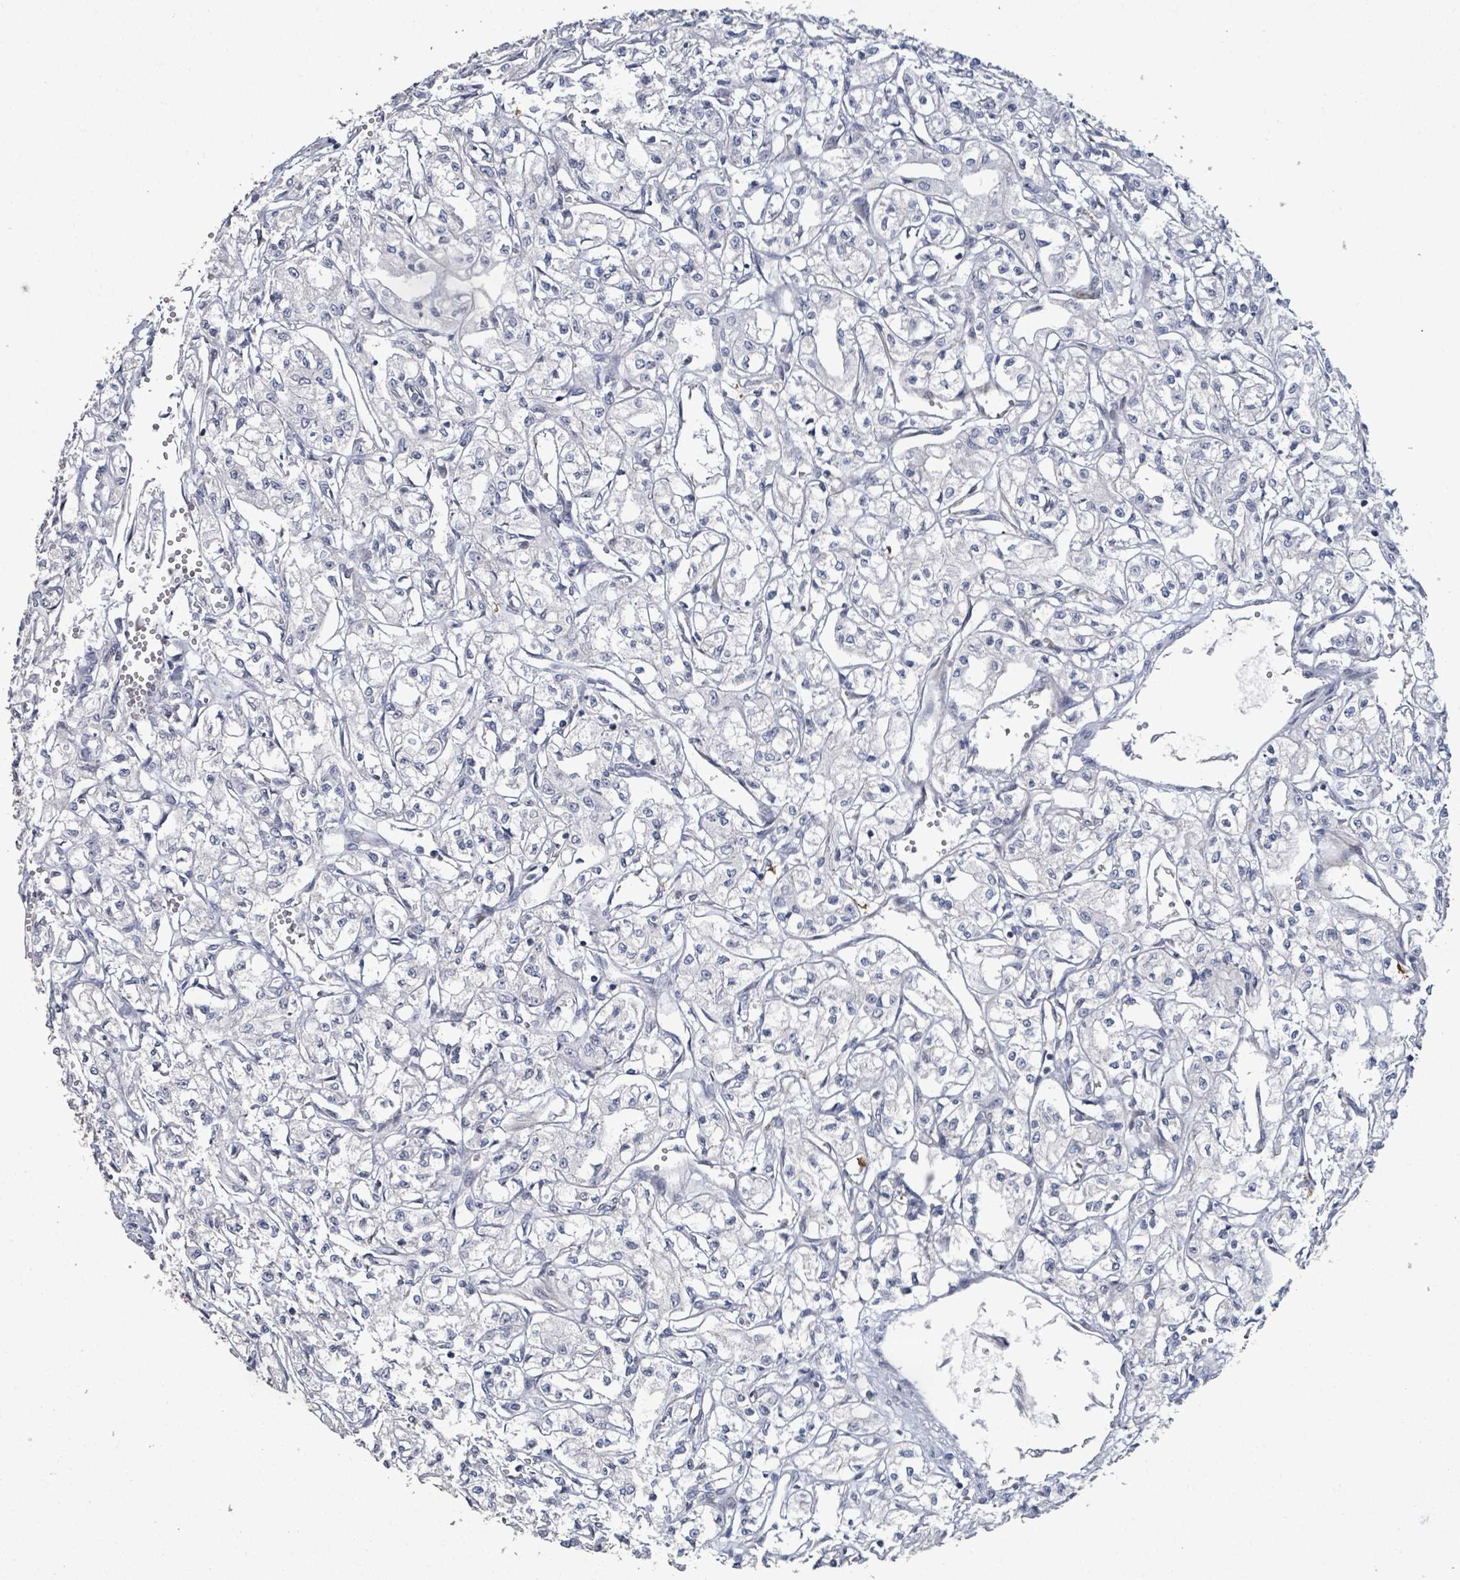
{"staining": {"intensity": "negative", "quantity": "none", "location": "none"}, "tissue": "renal cancer", "cell_type": "Tumor cells", "image_type": "cancer", "snomed": [{"axis": "morphology", "description": "Adenocarcinoma, NOS"}, {"axis": "topography", "description": "Kidney"}], "caption": "Immunohistochemistry (IHC) of adenocarcinoma (renal) shows no positivity in tumor cells.", "gene": "LILRA4", "patient": {"sex": "male", "age": 56}}